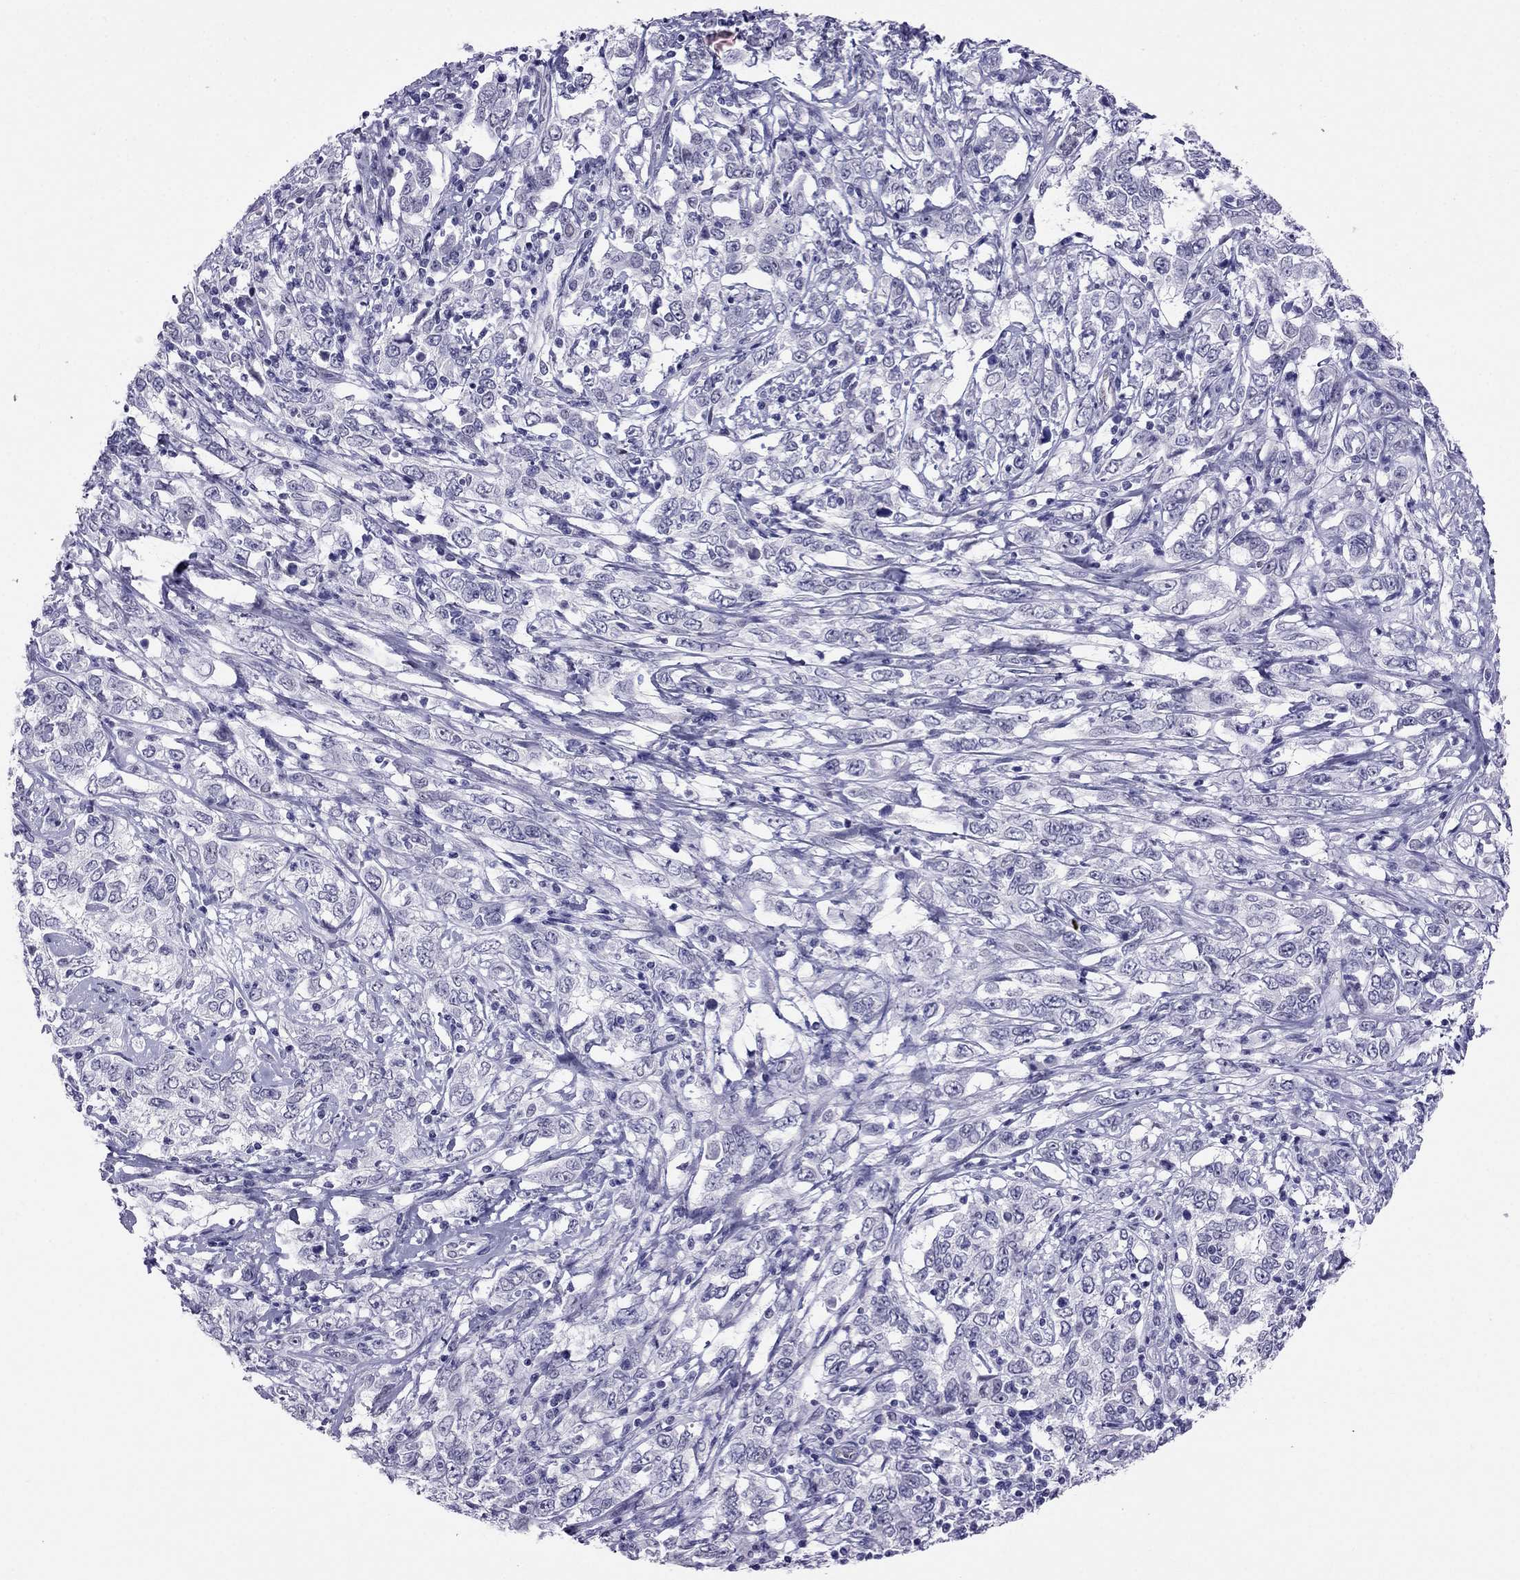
{"staining": {"intensity": "negative", "quantity": "none", "location": "none"}, "tissue": "cervical cancer", "cell_type": "Tumor cells", "image_type": "cancer", "snomed": [{"axis": "morphology", "description": "Adenocarcinoma, NOS"}, {"axis": "topography", "description": "Cervix"}], "caption": "DAB (3,3'-diaminobenzidine) immunohistochemical staining of adenocarcinoma (cervical) shows no significant expression in tumor cells.", "gene": "CROCC2", "patient": {"sex": "female", "age": 40}}